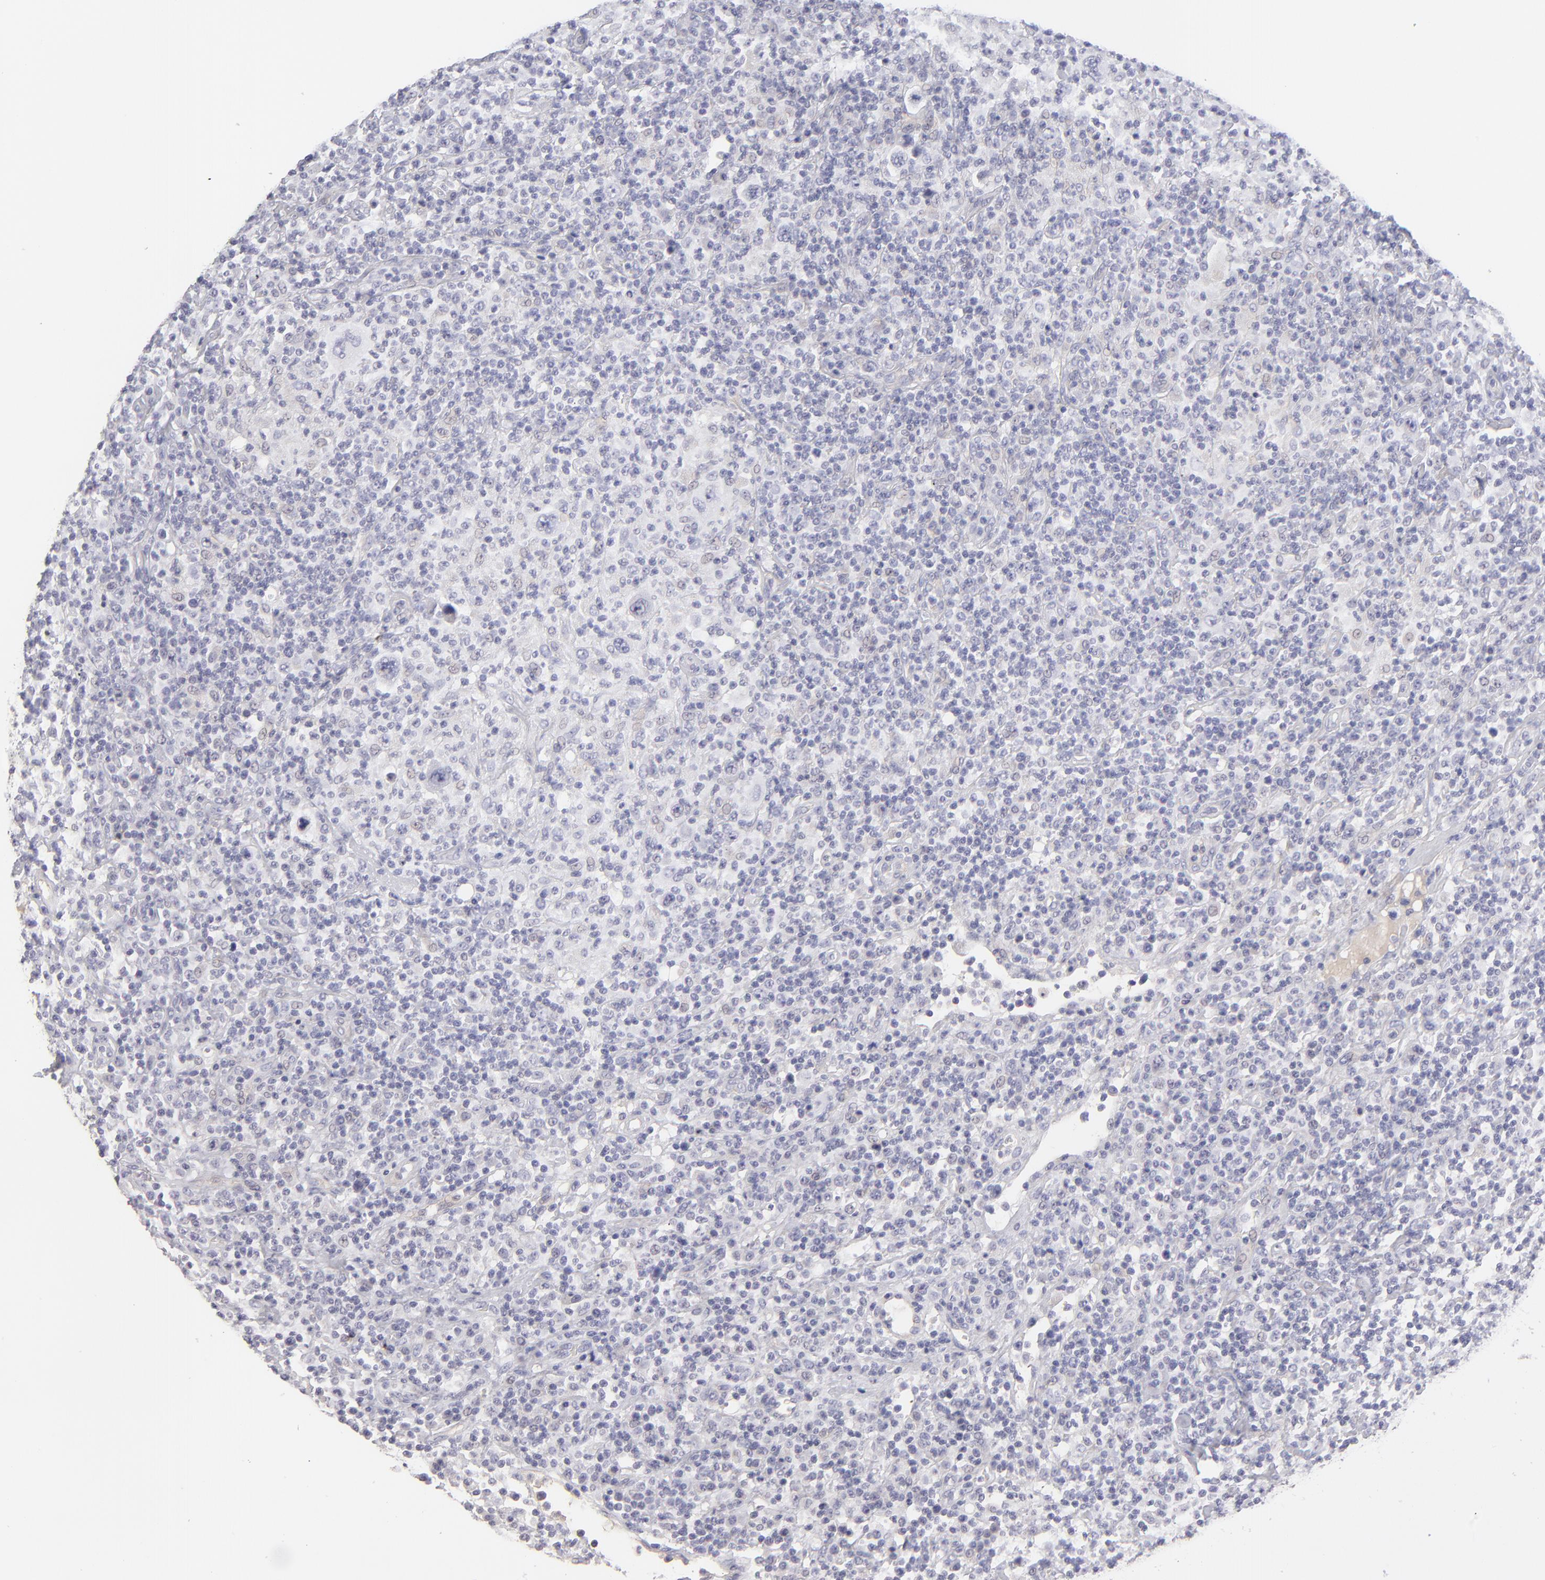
{"staining": {"intensity": "negative", "quantity": "none", "location": "none"}, "tissue": "lymphoma", "cell_type": "Tumor cells", "image_type": "cancer", "snomed": [{"axis": "morphology", "description": "Hodgkin's disease, NOS"}, {"axis": "topography", "description": "Lymph node"}], "caption": "A high-resolution image shows IHC staining of Hodgkin's disease, which exhibits no significant positivity in tumor cells.", "gene": "ABCC4", "patient": {"sex": "male", "age": 65}}